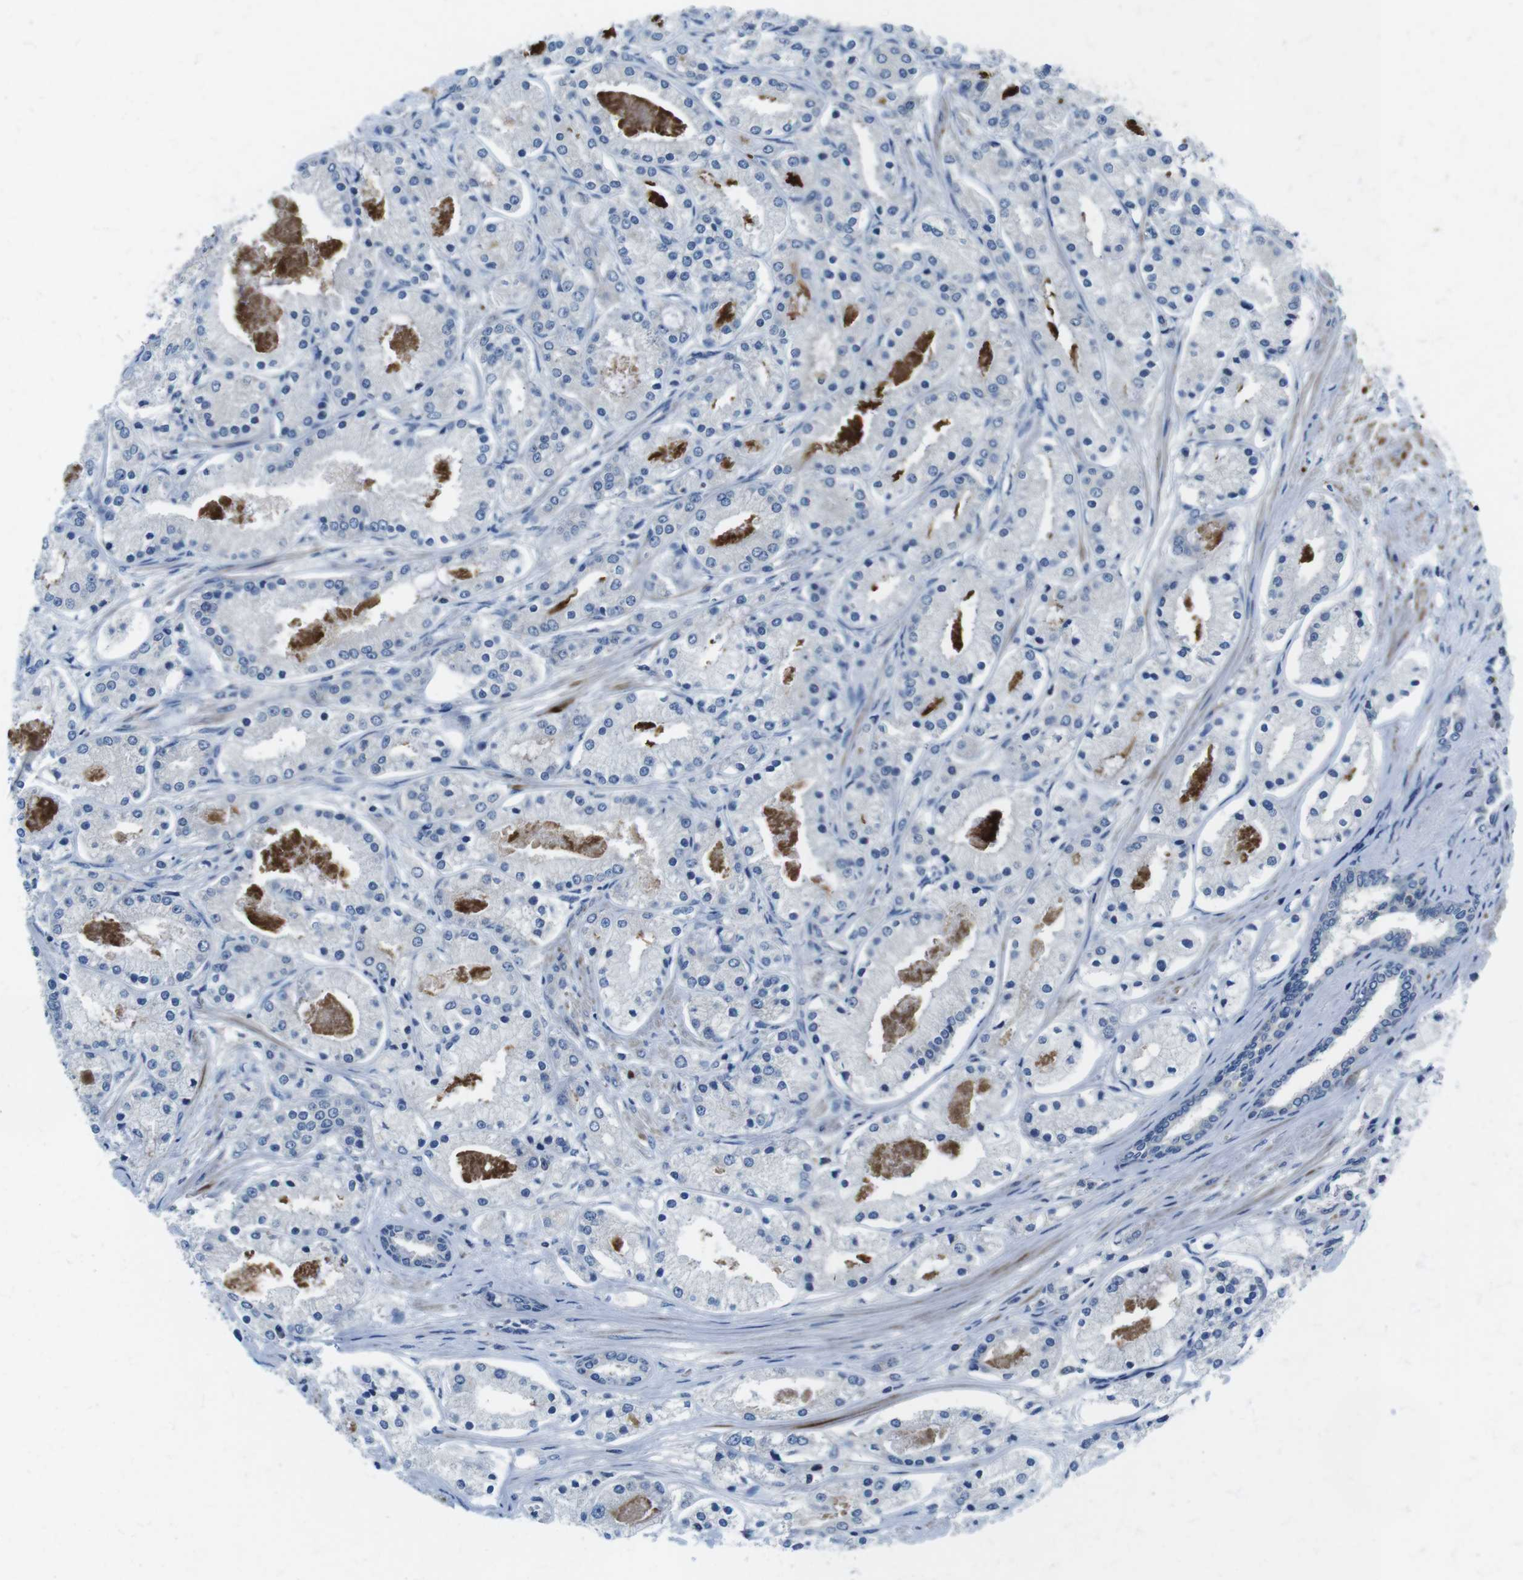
{"staining": {"intensity": "negative", "quantity": "none", "location": "none"}, "tissue": "prostate cancer", "cell_type": "Tumor cells", "image_type": "cancer", "snomed": [{"axis": "morphology", "description": "Adenocarcinoma, High grade"}, {"axis": "topography", "description": "Prostate"}], "caption": "DAB immunohistochemical staining of human adenocarcinoma (high-grade) (prostate) displays no significant staining in tumor cells.", "gene": "PIK3CD", "patient": {"sex": "male", "age": 66}}